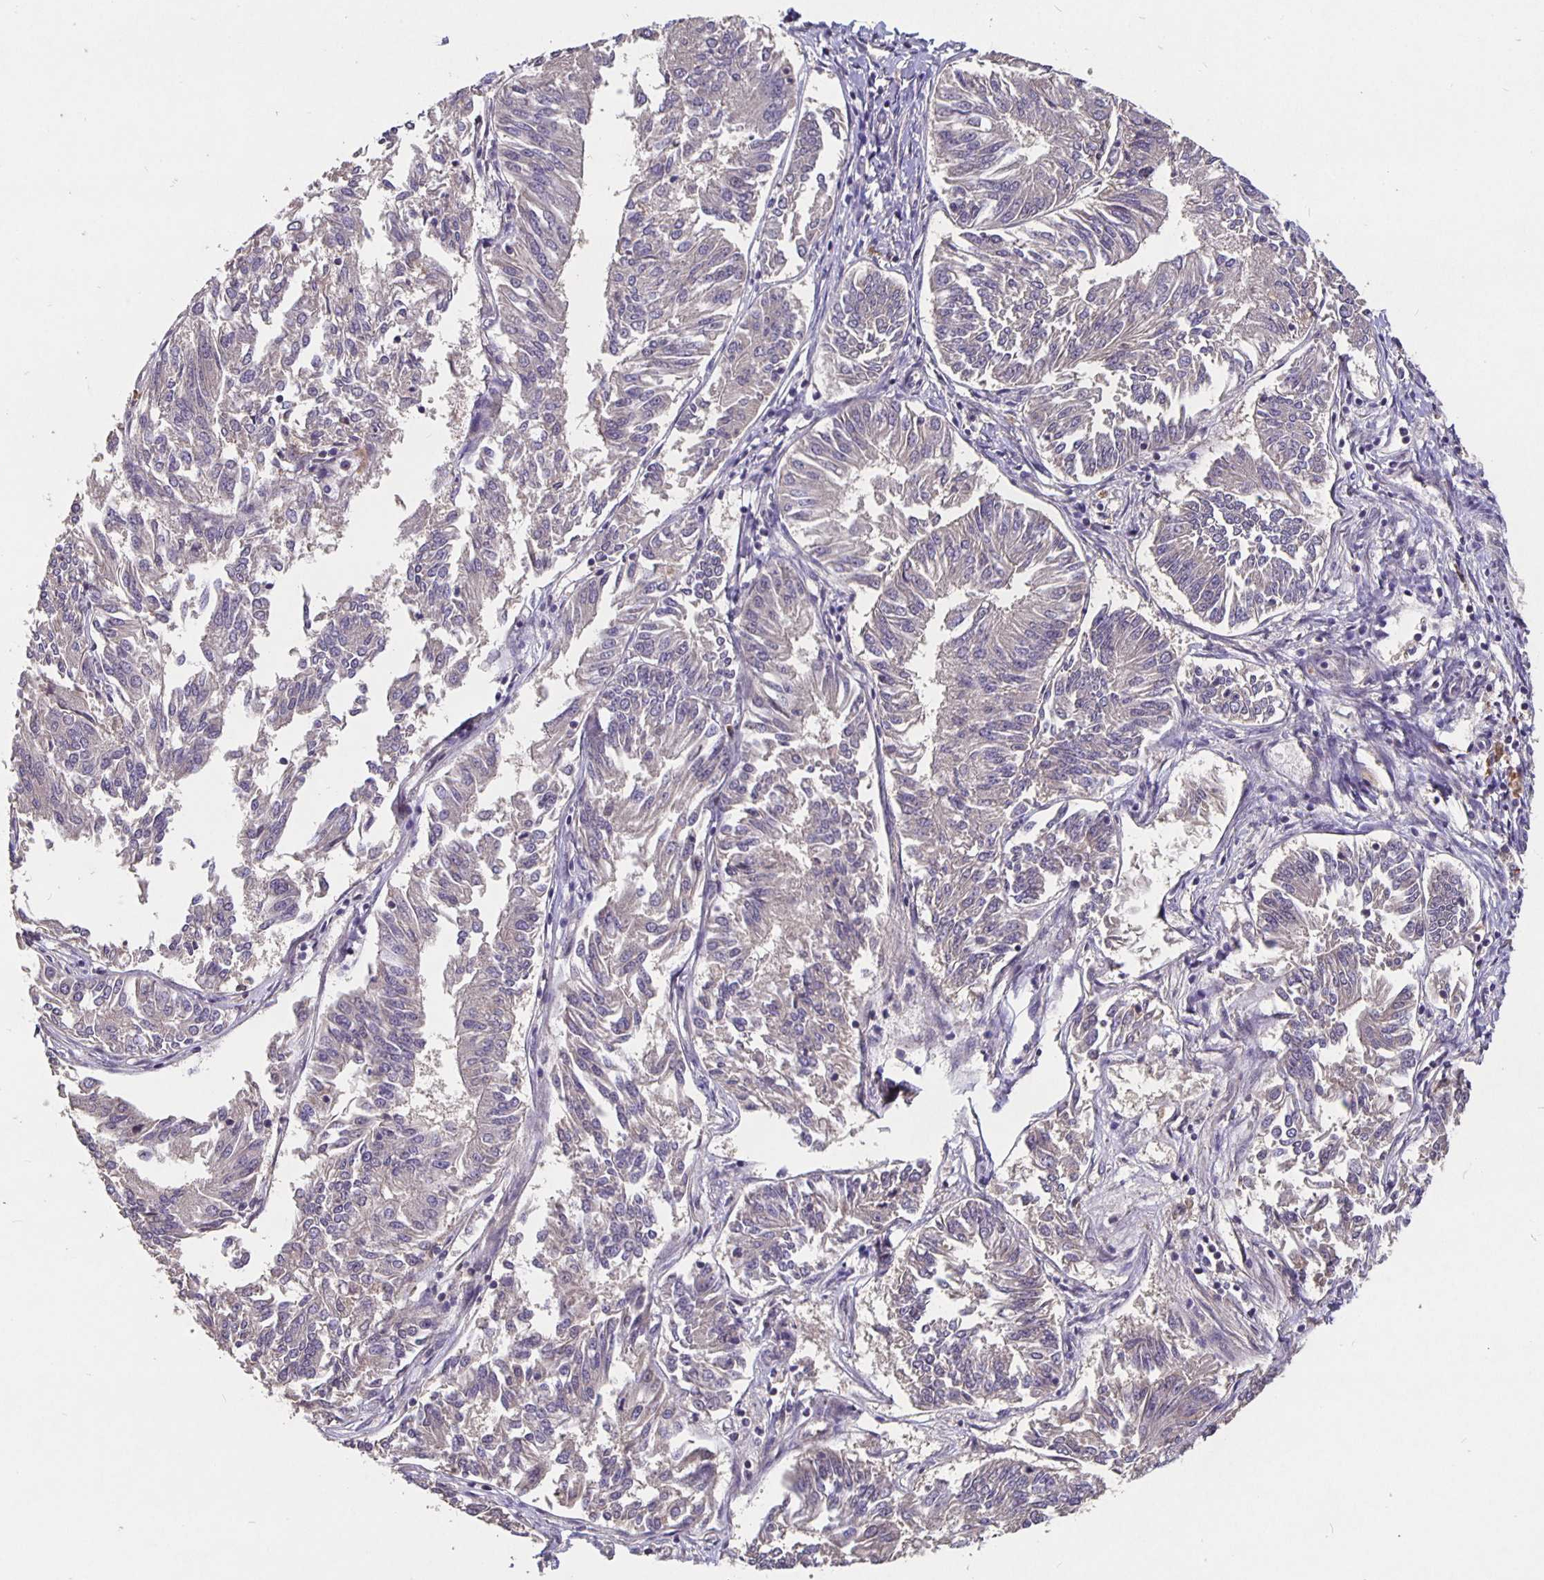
{"staining": {"intensity": "negative", "quantity": "none", "location": "none"}, "tissue": "endometrial cancer", "cell_type": "Tumor cells", "image_type": "cancer", "snomed": [{"axis": "morphology", "description": "Adenocarcinoma, NOS"}, {"axis": "topography", "description": "Endometrium"}], "caption": "Human endometrial cancer (adenocarcinoma) stained for a protein using IHC shows no expression in tumor cells.", "gene": "NOG", "patient": {"sex": "female", "age": 58}}